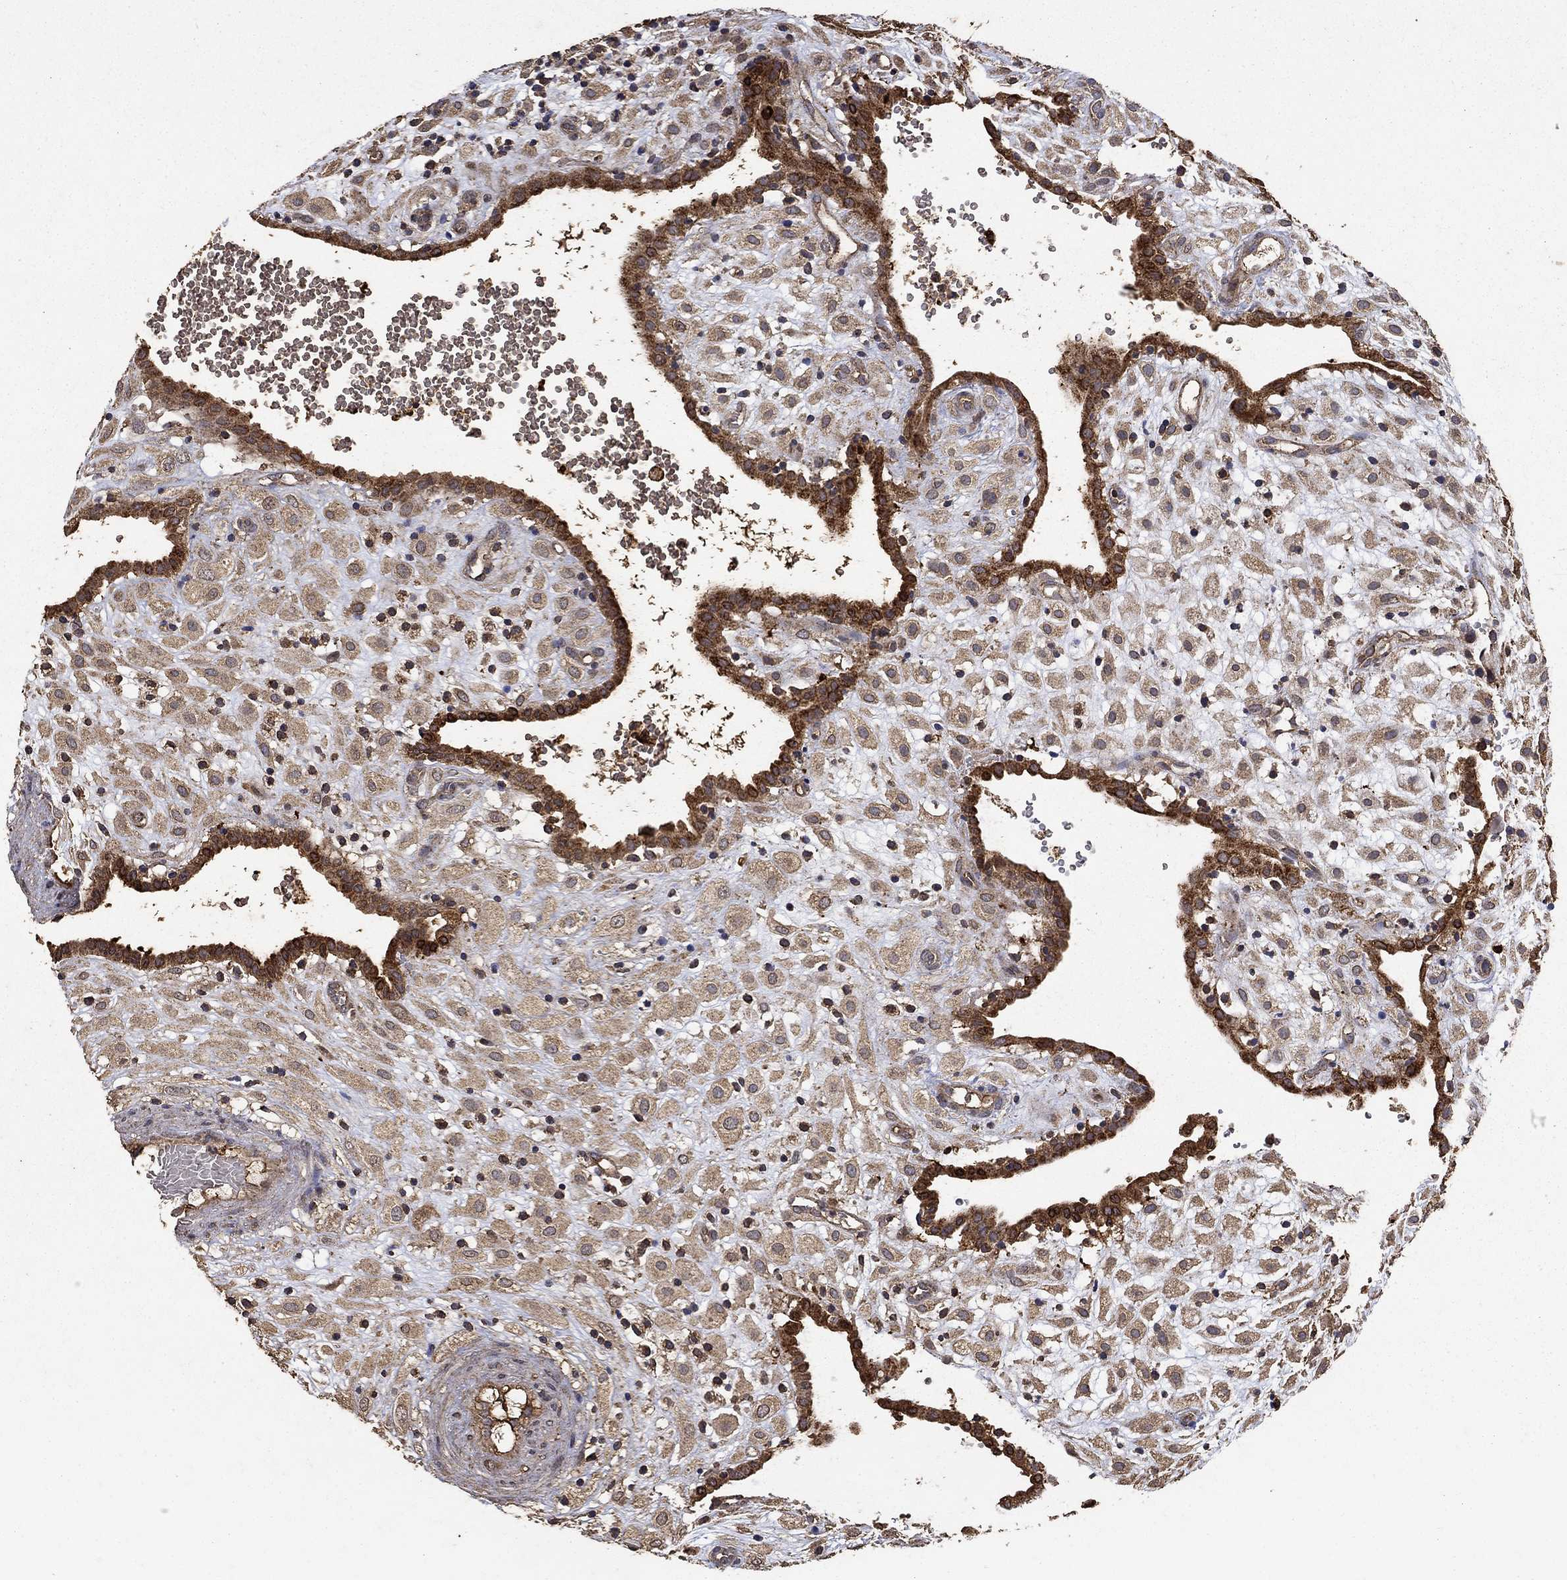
{"staining": {"intensity": "weak", "quantity": ">75%", "location": "cytoplasmic/membranous"}, "tissue": "placenta", "cell_type": "Decidual cells", "image_type": "normal", "snomed": [{"axis": "morphology", "description": "Normal tissue, NOS"}, {"axis": "topography", "description": "Placenta"}], "caption": "A high-resolution image shows IHC staining of unremarkable placenta, which reveals weak cytoplasmic/membranous staining in about >75% of decidual cells.", "gene": "IFRD1", "patient": {"sex": "female", "age": 24}}